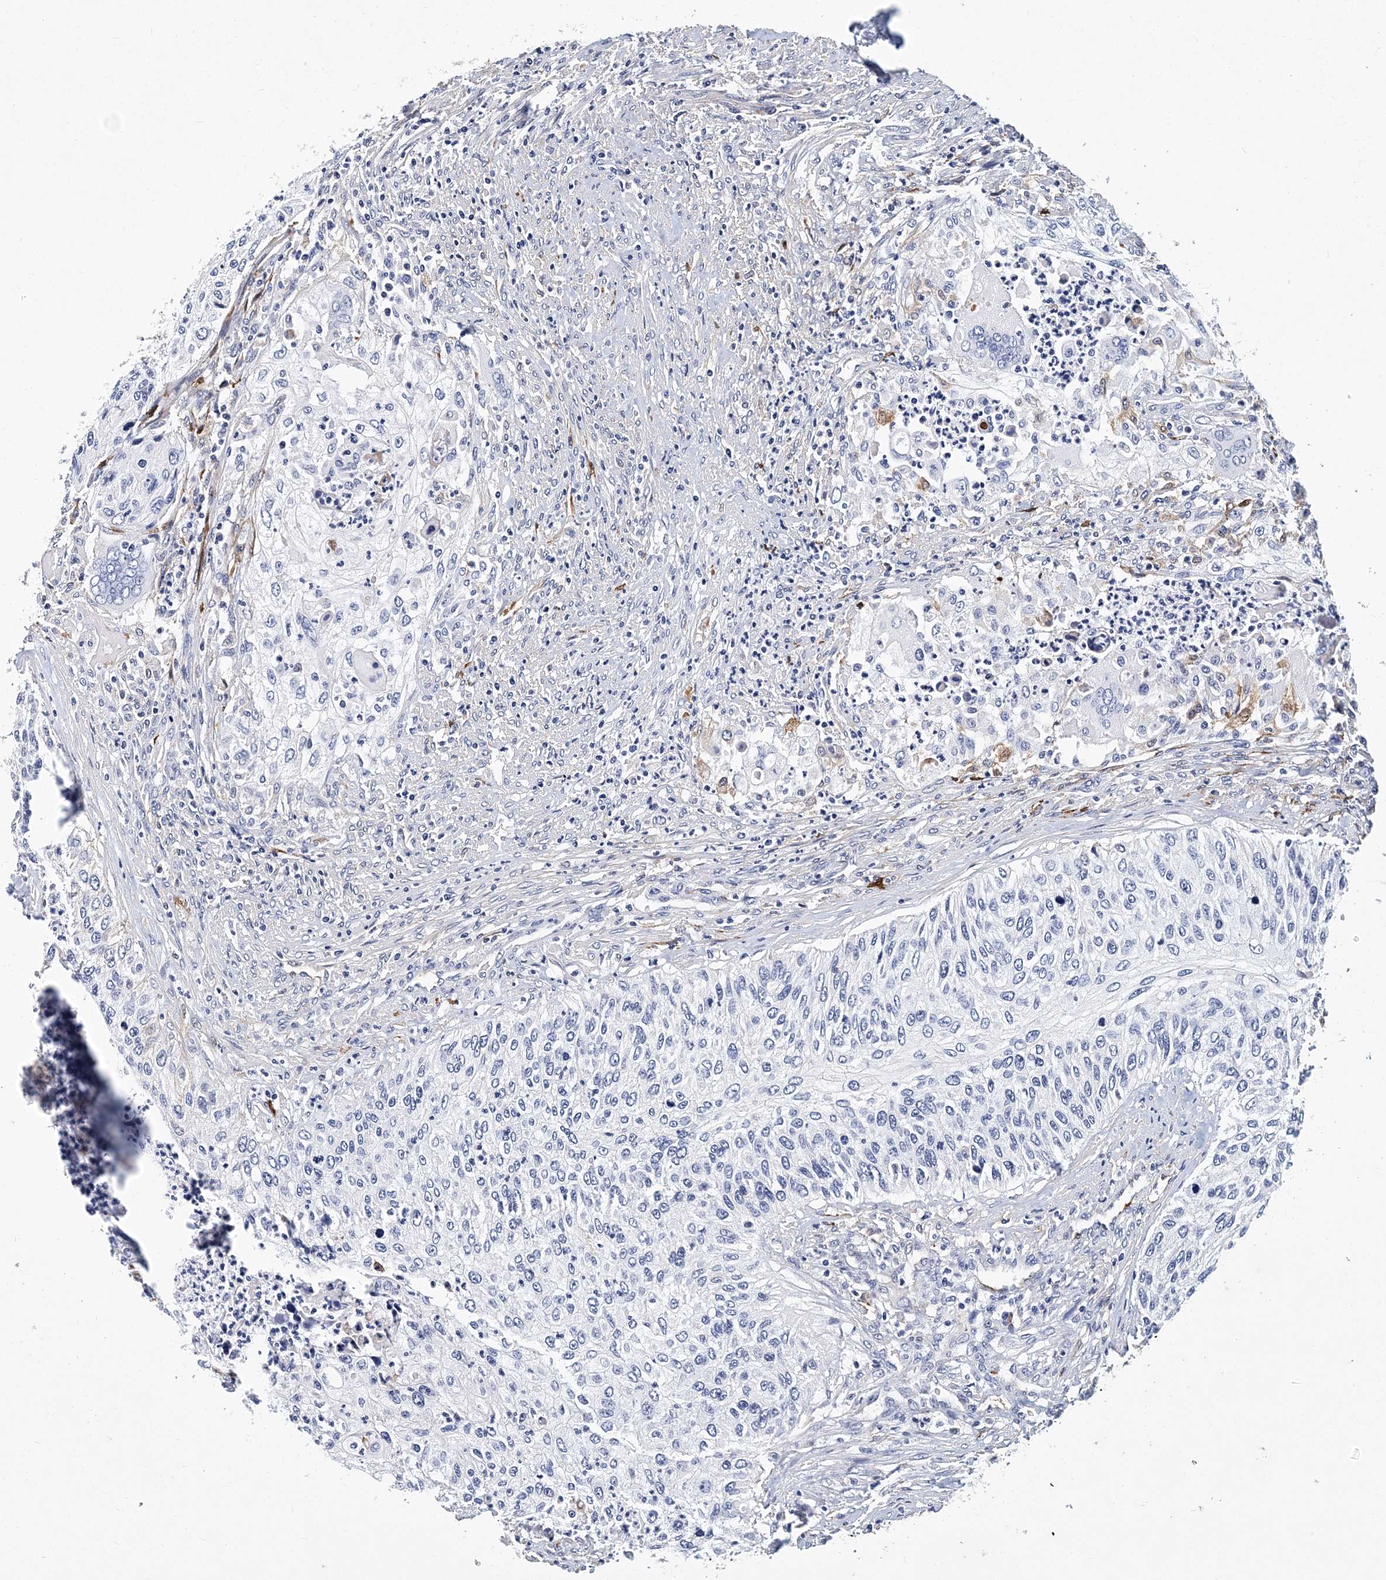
{"staining": {"intensity": "negative", "quantity": "none", "location": "none"}, "tissue": "urothelial cancer", "cell_type": "Tumor cells", "image_type": "cancer", "snomed": [{"axis": "morphology", "description": "Urothelial carcinoma, High grade"}, {"axis": "topography", "description": "Urinary bladder"}], "caption": "IHC micrograph of human high-grade urothelial carcinoma stained for a protein (brown), which demonstrates no positivity in tumor cells. (DAB immunohistochemistry with hematoxylin counter stain).", "gene": "ITGA2B", "patient": {"sex": "female", "age": 60}}